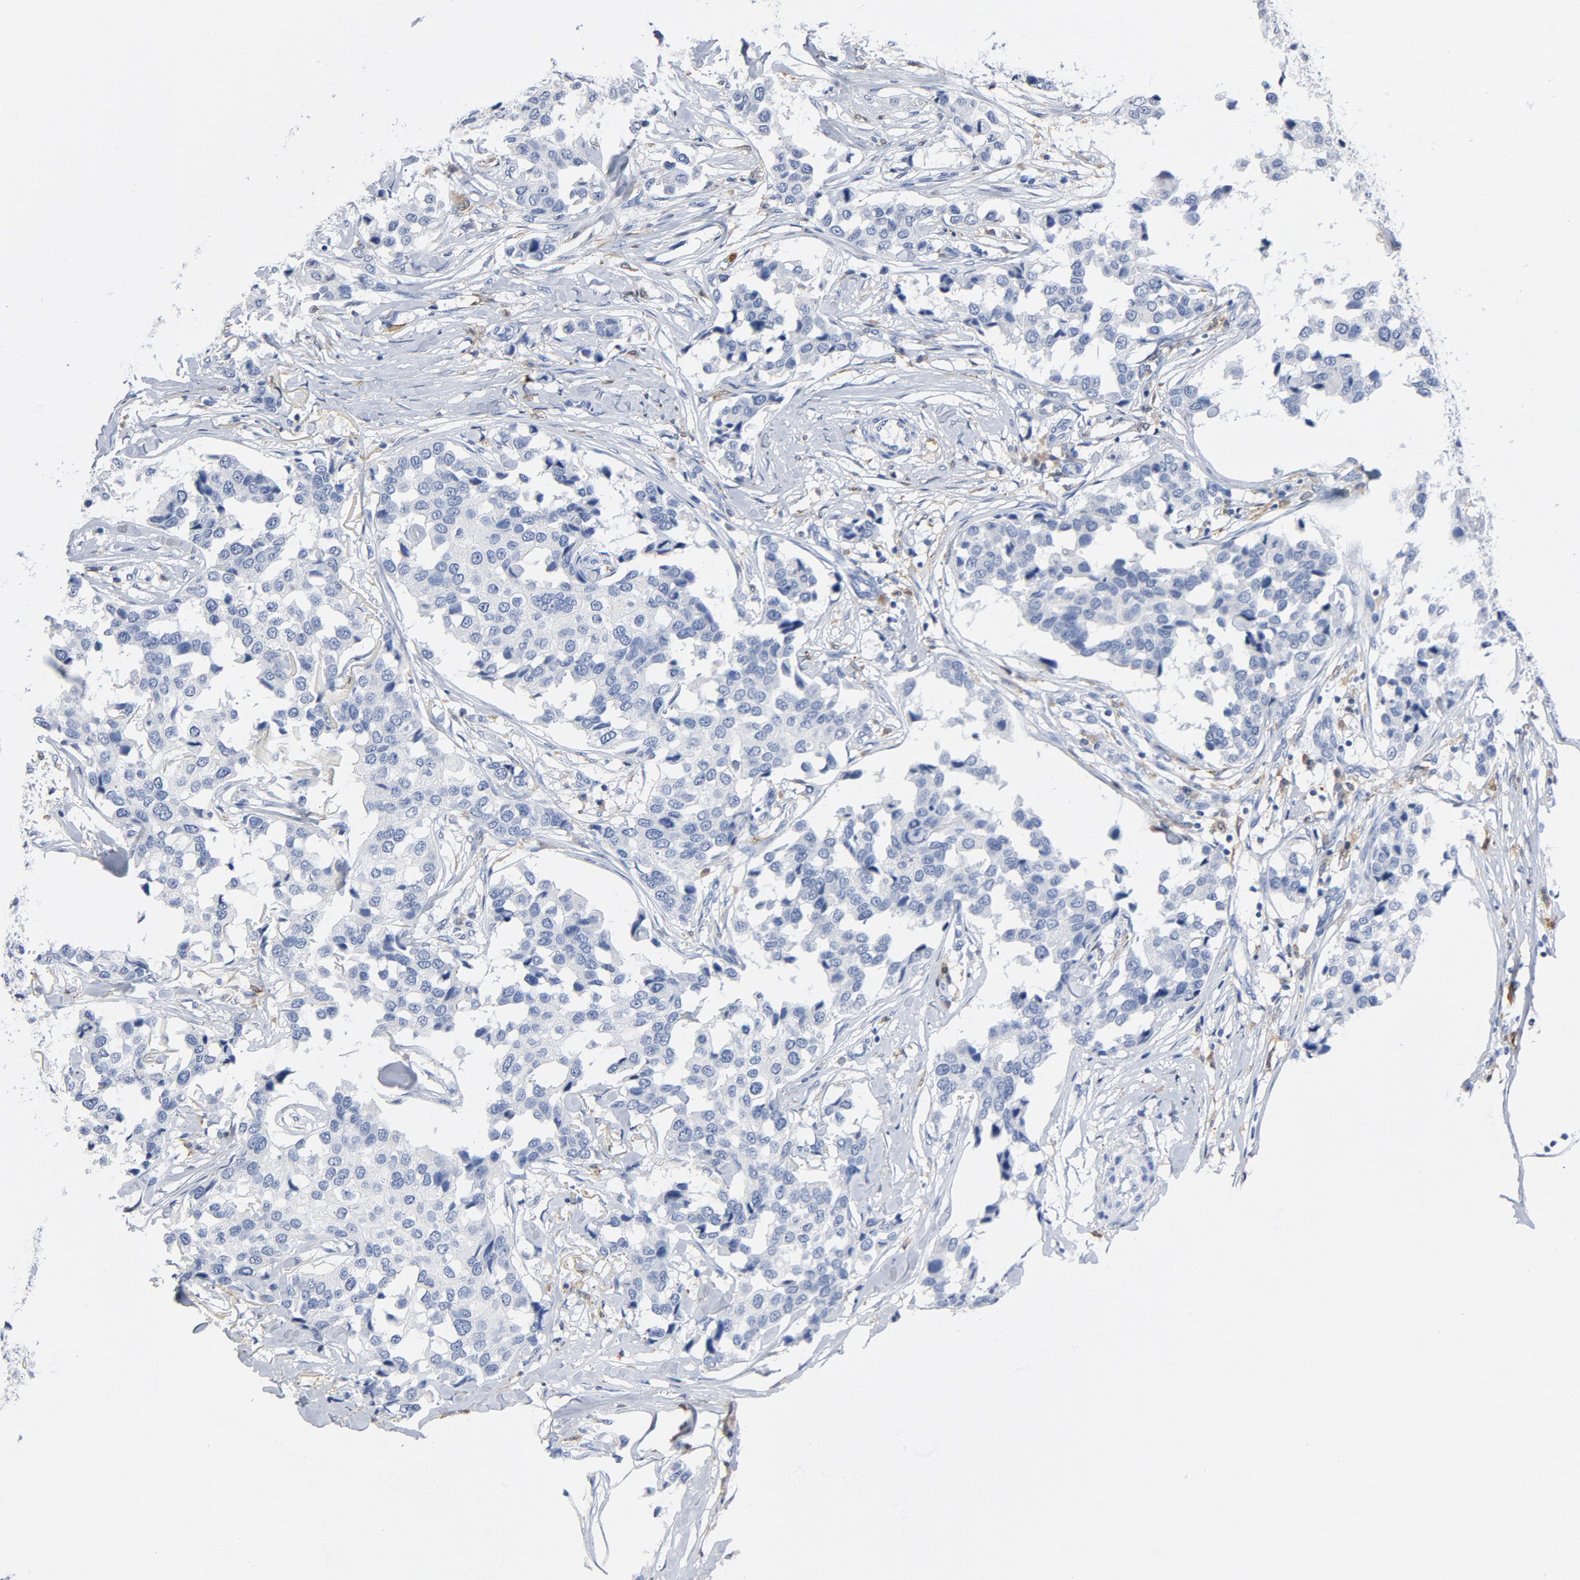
{"staining": {"intensity": "negative", "quantity": "none", "location": "none"}, "tissue": "breast cancer", "cell_type": "Tumor cells", "image_type": "cancer", "snomed": [{"axis": "morphology", "description": "Duct carcinoma"}, {"axis": "topography", "description": "Breast"}], "caption": "A high-resolution histopathology image shows IHC staining of breast infiltrating ductal carcinoma, which shows no significant expression in tumor cells.", "gene": "NCF1", "patient": {"sex": "female", "age": 80}}